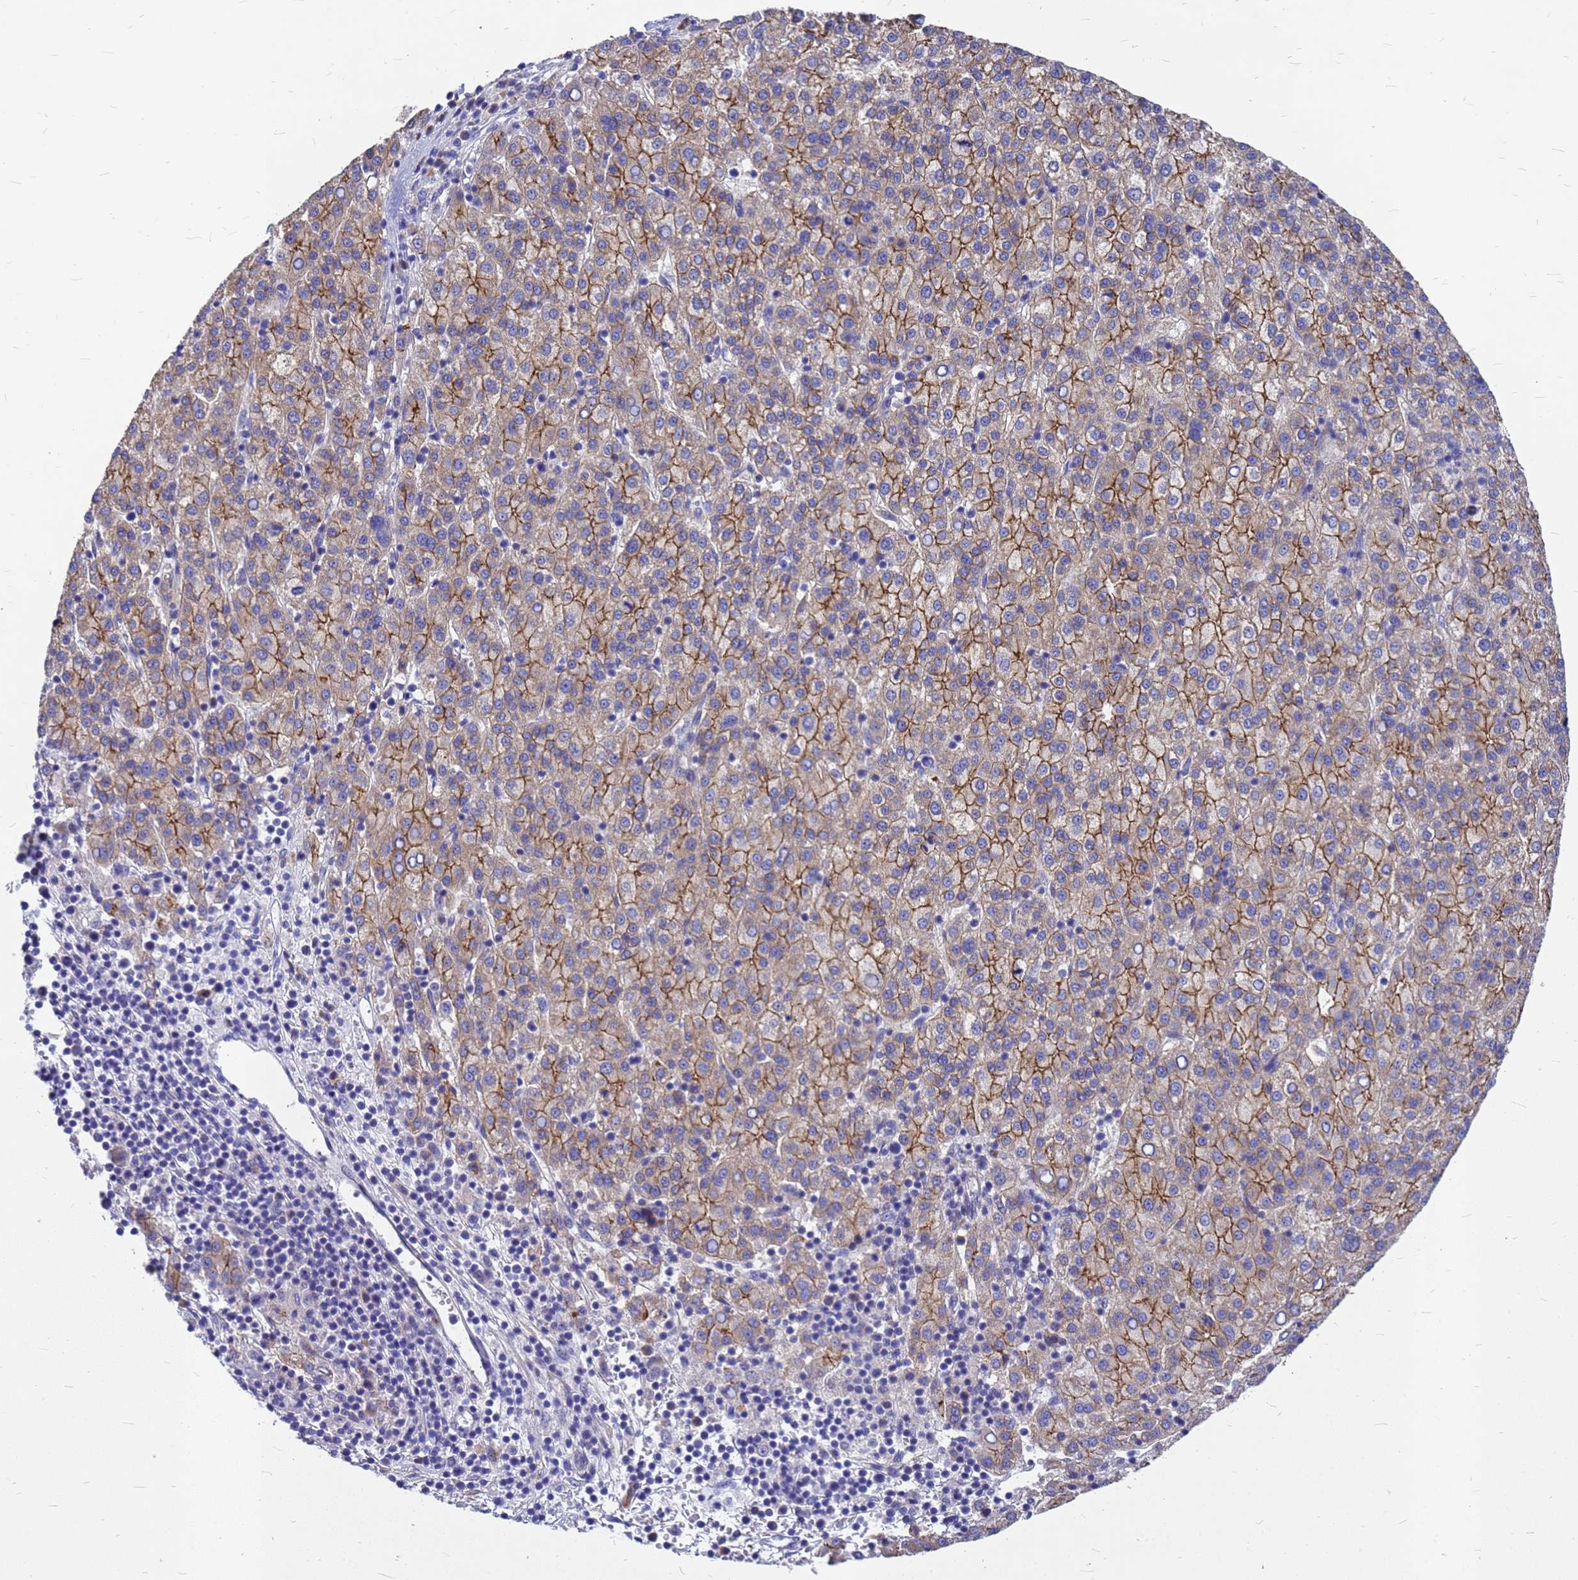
{"staining": {"intensity": "moderate", "quantity": ">75%", "location": "cytoplasmic/membranous"}, "tissue": "liver cancer", "cell_type": "Tumor cells", "image_type": "cancer", "snomed": [{"axis": "morphology", "description": "Carcinoma, Hepatocellular, NOS"}, {"axis": "topography", "description": "Liver"}], "caption": "Hepatocellular carcinoma (liver) was stained to show a protein in brown. There is medium levels of moderate cytoplasmic/membranous positivity in approximately >75% of tumor cells.", "gene": "FBXW5", "patient": {"sex": "female", "age": 58}}